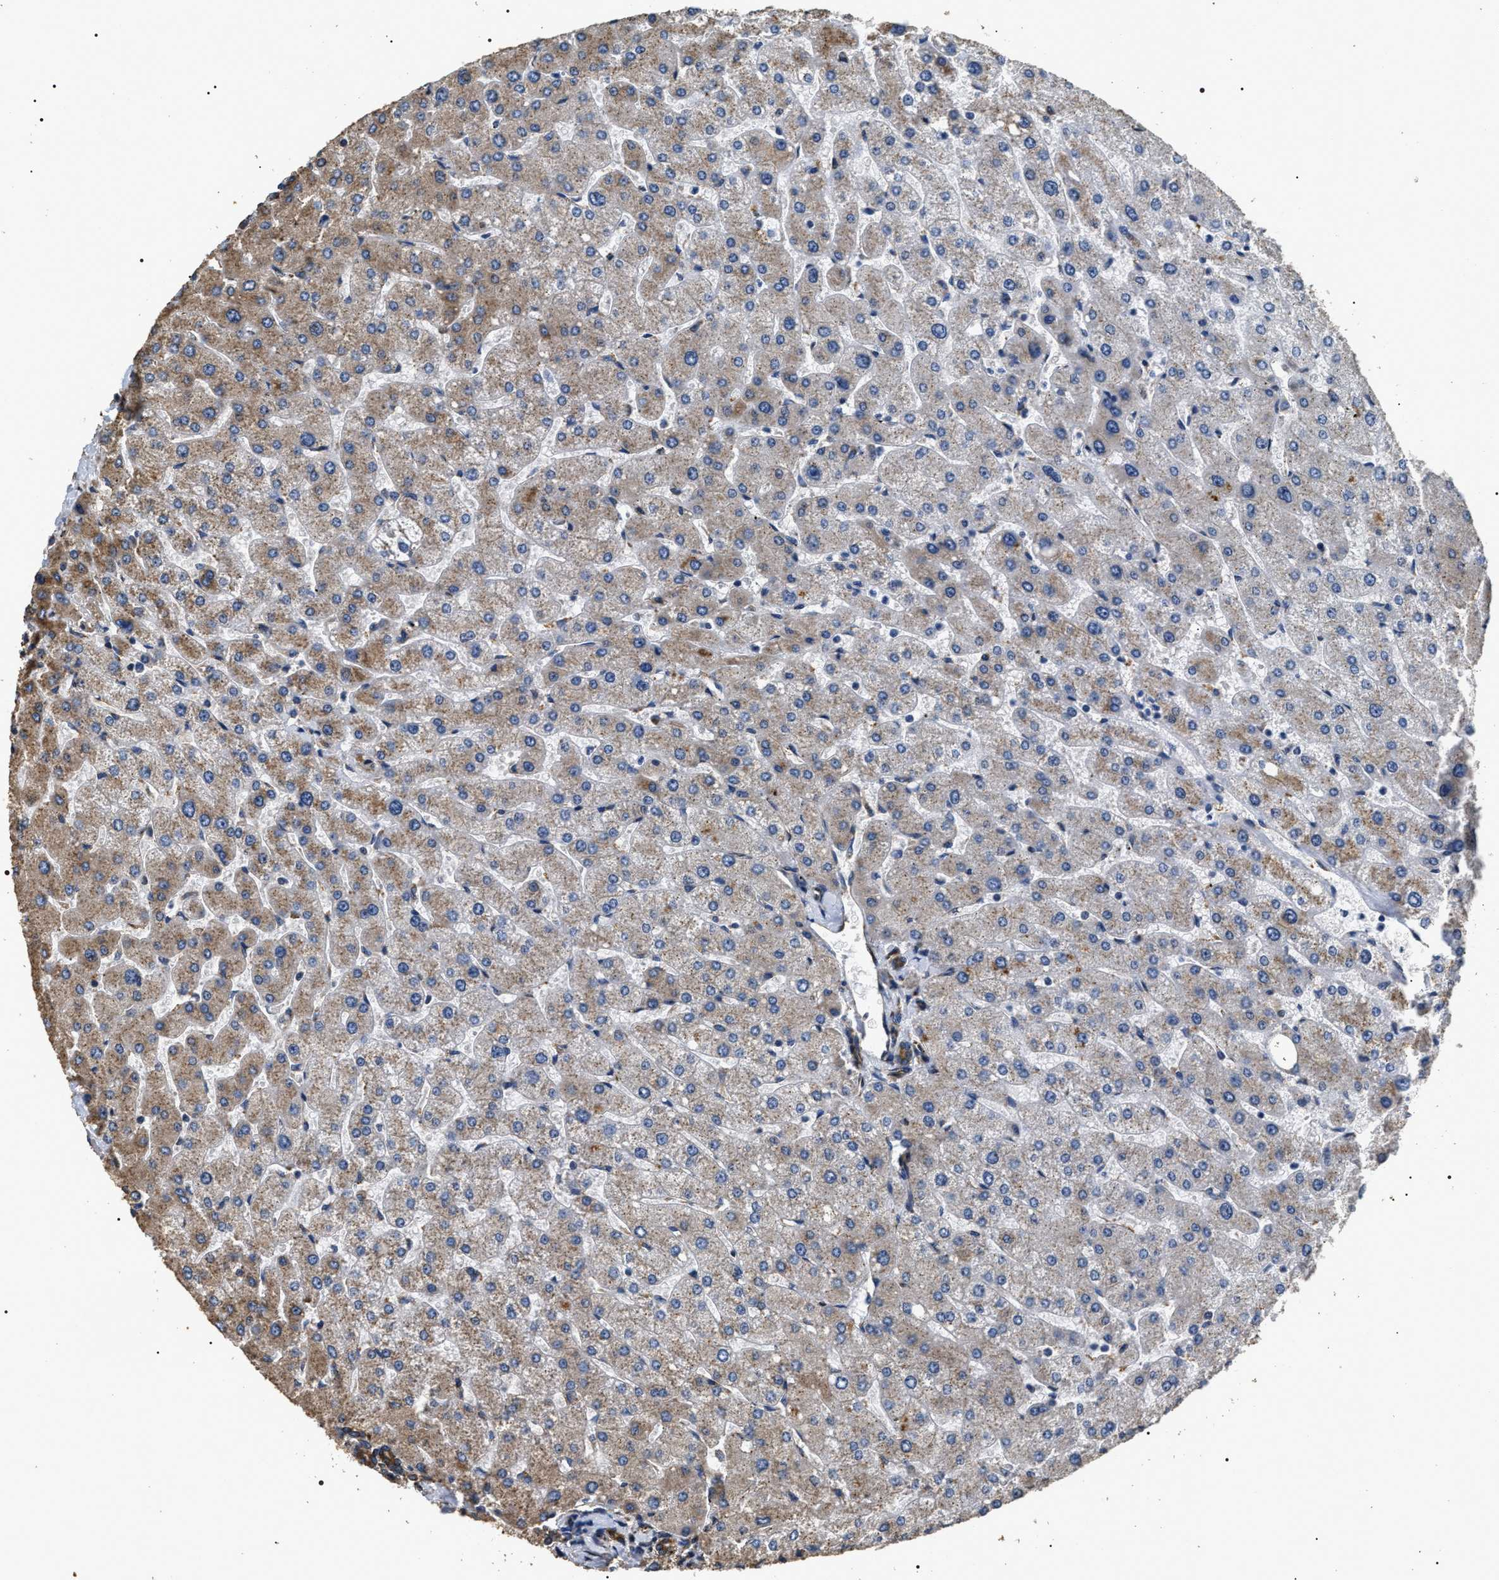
{"staining": {"intensity": "moderate", "quantity": ">75%", "location": "cytoplasmic/membranous"}, "tissue": "liver", "cell_type": "Cholangiocytes", "image_type": "normal", "snomed": [{"axis": "morphology", "description": "Normal tissue, NOS"}, {"axis": "topography", "description": "Liver"}], "caption": "Liver stained with DAB IHC reveals medium levels of moderate cytoplasmic/membranous staining in approximately >75% of cholangiocytes. Nuclei are stained in blue.", "gene": "KTN1", "patient": {"sex": "male", "age": 55}}